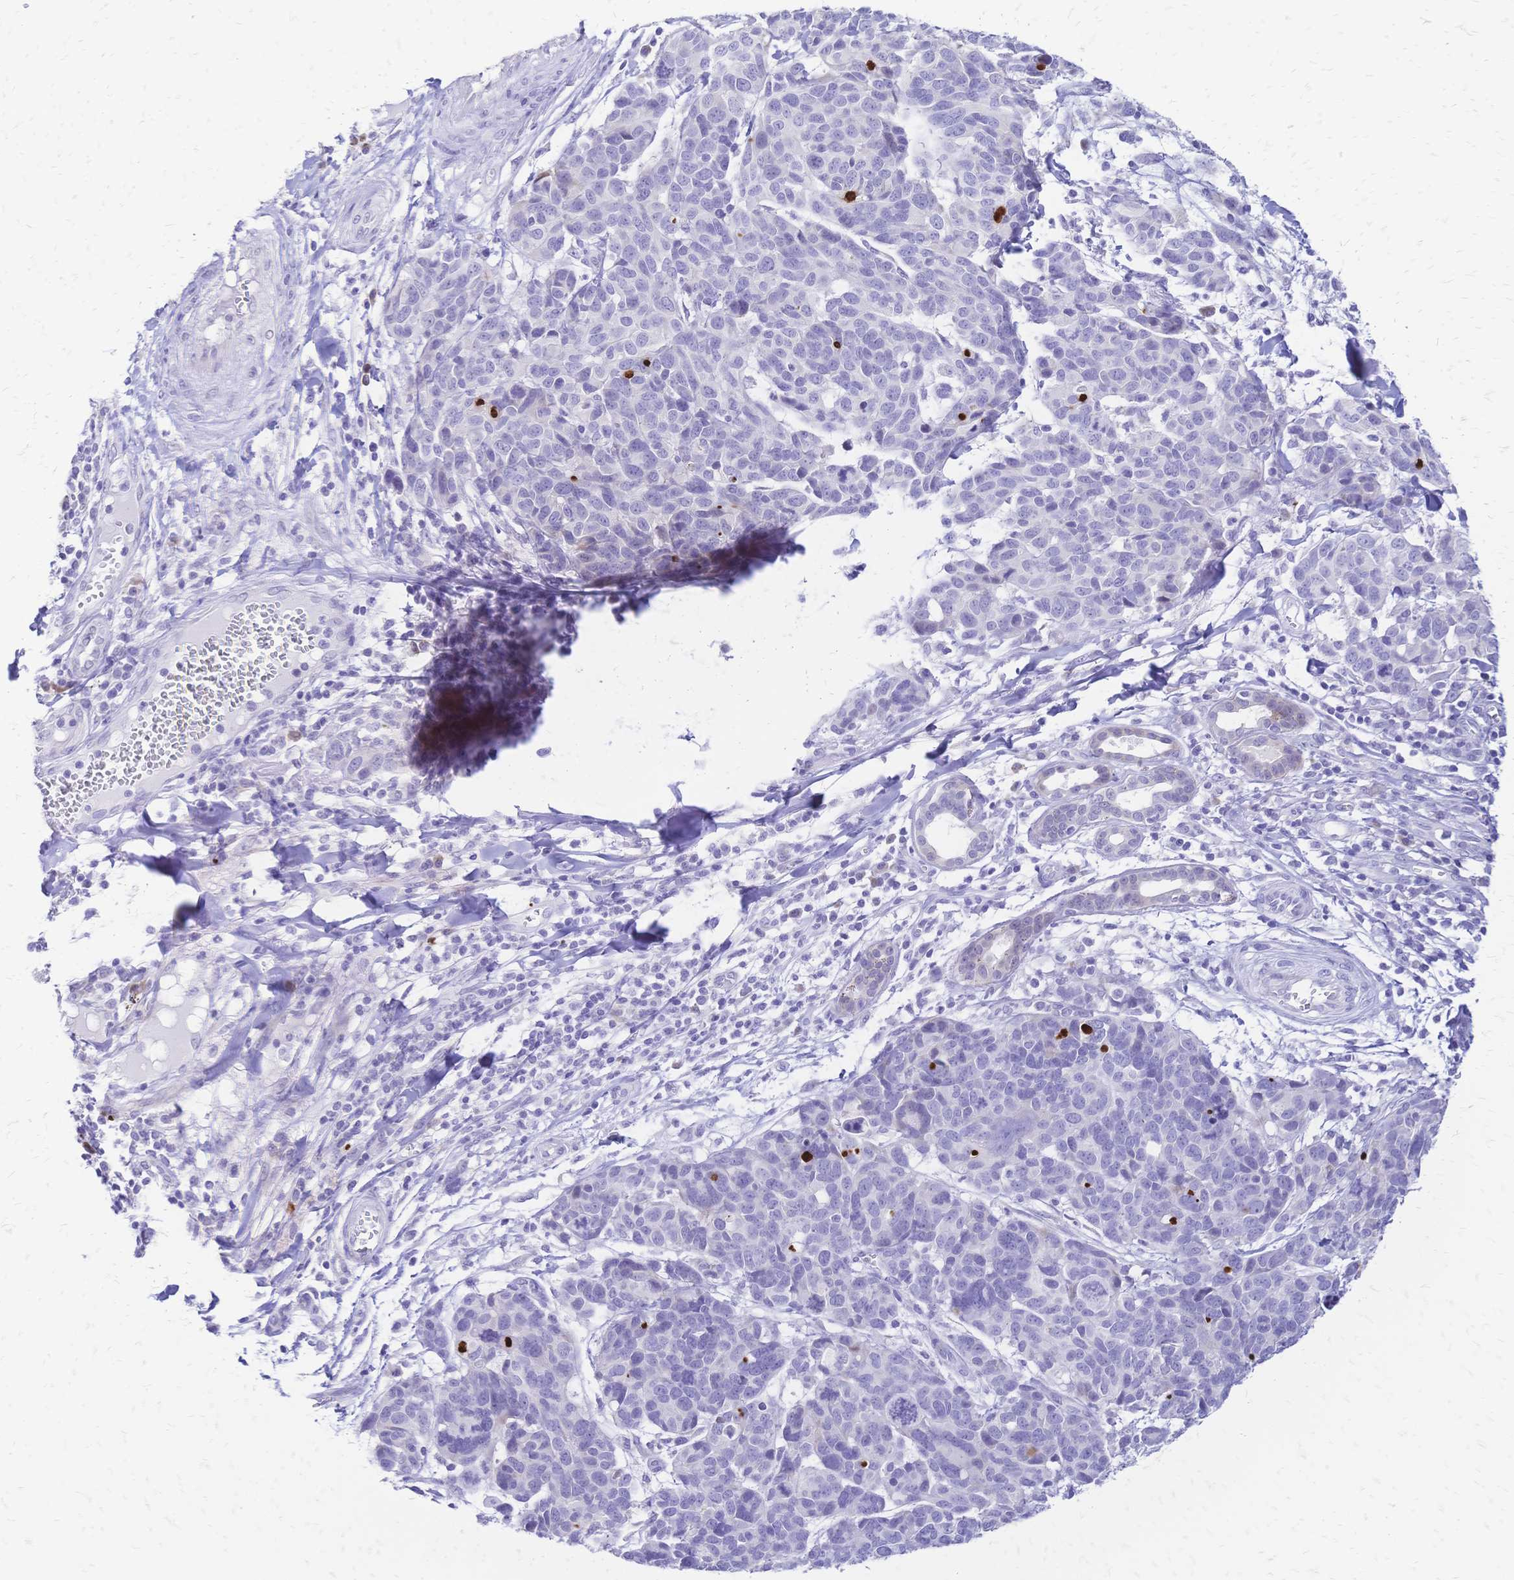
{"staining": {"intensity": "negative", "quantity": "none", "location": "none"}, "tissue": "melanoma", "cell_type": "Tumor cells", "image_type": "cancer", "snomed": [{"axis": "morphology", "description": "Malignant melanoma, NOS"}, {"axis": "topography", "description": "Skin"}], "caption": "This histopathology image is of malignant melanoma stained with immunohistochemistry (IHC) to label a protein in brown with the nuclei are counter-stained blue. There is no expression in tumor cells.", "gene": "GRB7", "patient": {"sex": "male", "age": 51}}